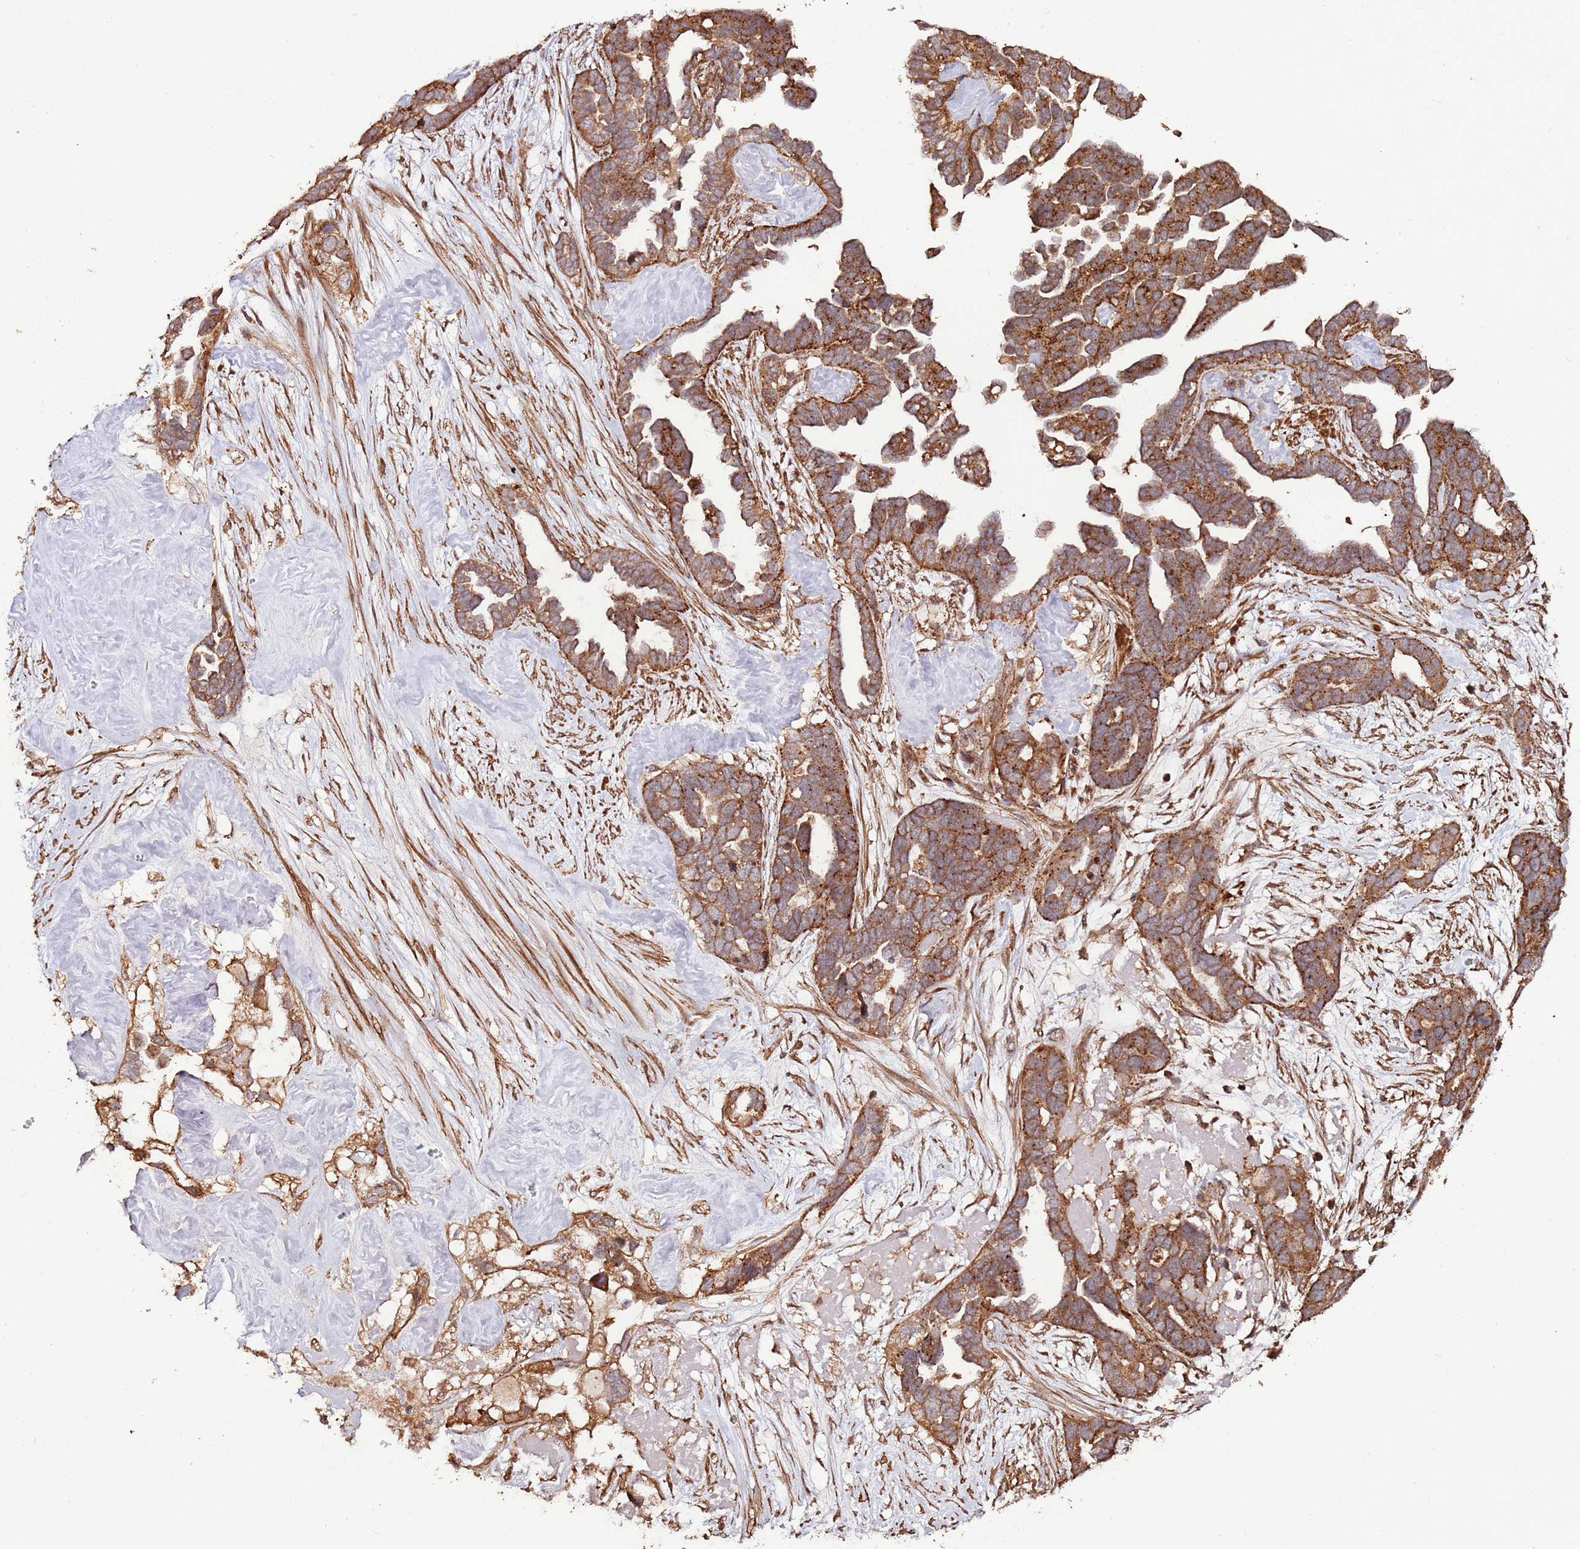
{"staining": {"intensity": "strong", "quantity": ">75%", "location": "cytoplasmic/membranous"}, "tissue": "ovarian cancer", "cell_type": "Tumor cells", "image_type": "cancer", "snomed": [{"axis": "morphology", "description": "Cystadenocarcinoma, serous, NOS"}, {"axis": "topography", "description": "Ovary"}], "caption": "Immunohistochemistry (IHC) (DAB (3,3'-diaminobenzidine)) staining of ovarian serous cystadenocarcinoma reveals strong cytoplasmic/membranous protein positivity in about >75% of tumor cells.", "gene": "FAM186A", "patient": {"sex": "female", "age": 54}}